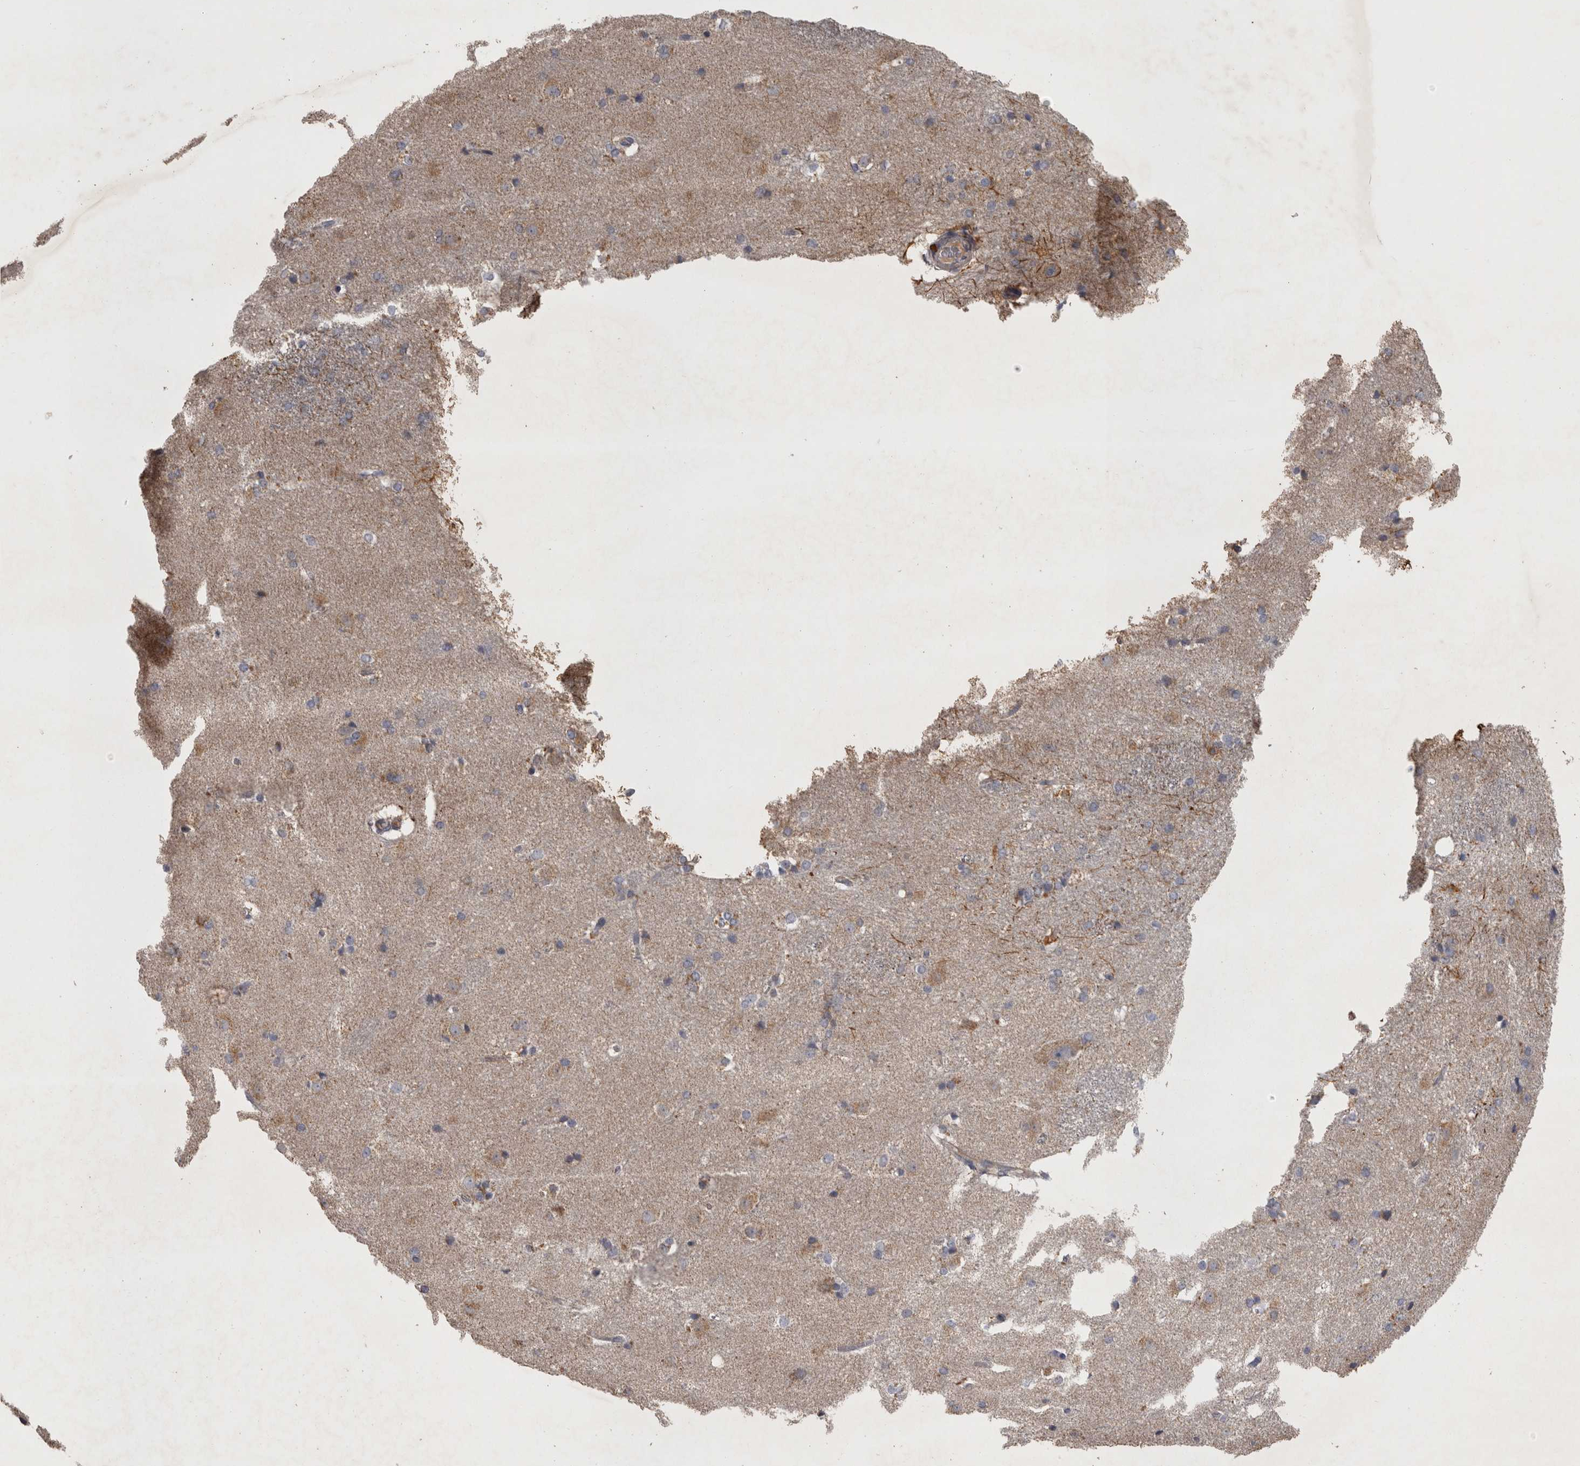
{"staining": {"intensity": "moderate", "quantity": "<25%", "location": "cytoplasmic/membranous"}, "tissue": "caudate", "cell_type": "Glial cells", "image_type": "normal", "snomed": [{"axis": "morphology", "description": "Normal tissue, NOS"}, {"axis": "topography", "description": "Lateral ventricle wall"}], "caption": "DAB immunohistochemical staining of normal human caudate exhibits moderate cytoplasmic/membranous protein positivity in approximately <25% of glial cells.", "gene": "DBT", "patient": {"sex": "female", "age": 19}}